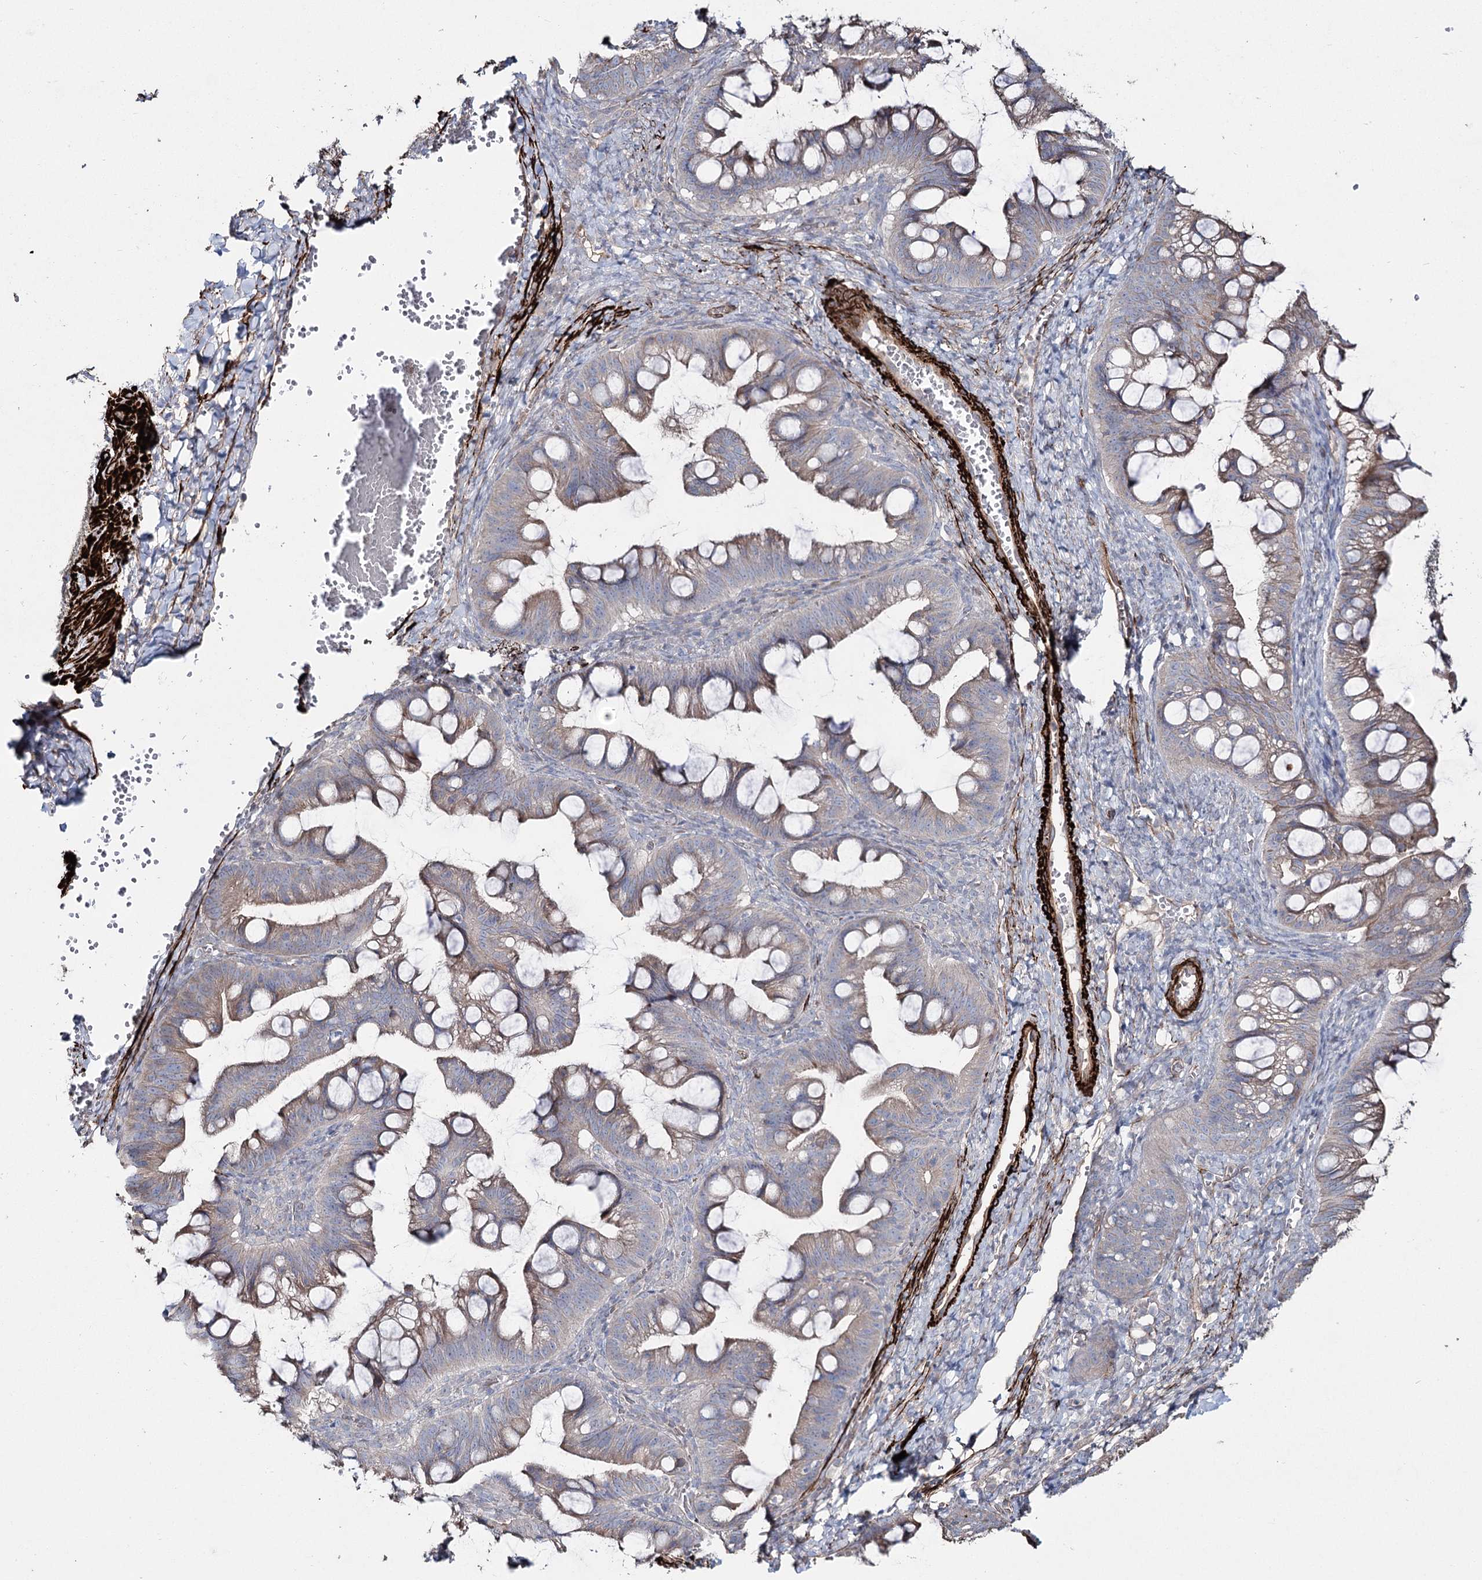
{"staining": {"intensity": "weak", "quantity": "<25%", "location": "cytoplasmic/membranous"}, "tissue": "ovarian cancer", "cell_type": "Tumor cells", "image_type": "cancer", "snomed": [{"axis": "morphology", "description": "Cystadenocarcinoma, mucinous, NOS"}, {"axis": "topography", "description": "Ovary"}], "caption": "This is an immunohistochemistry (IHC) micrograph of ovarian mucinous cystadenocarcinoma. There is no staining in tumor cells.", "gene": "SUMF1", "patient": {"sex": "female", "age": 73}}